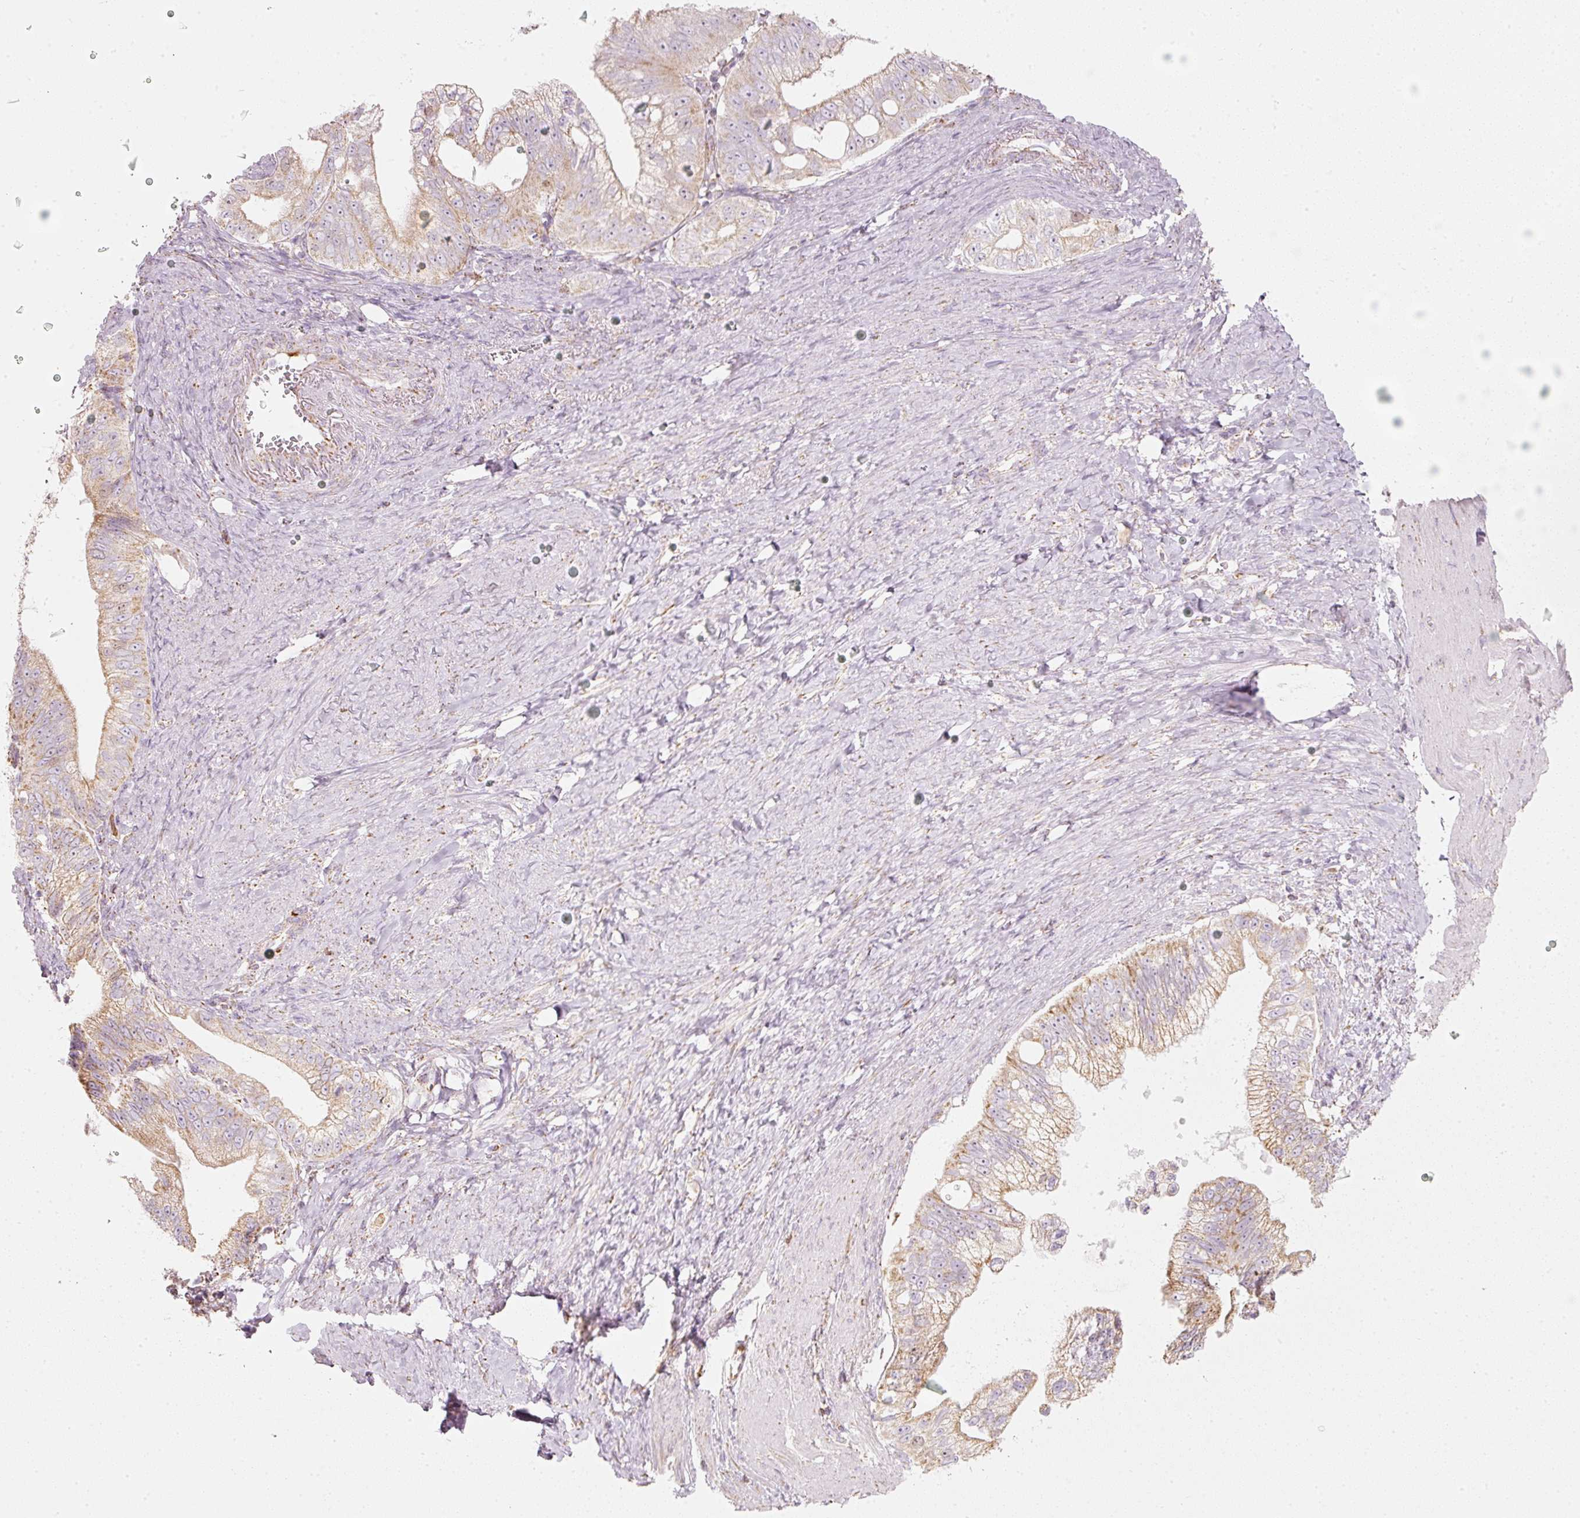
{"staining": {"intensity": "moderate", "quantity": "25%-75%", "location": "cytoplasmic/membranous,nuclear"}, "tissue": "pancreatic cancer", "cell_type": "Tumor cells", "image_type": "cancer", "snomed": [{"axis": "morphology", "description": "Adenocarcinoma, NOS"}, {"axis": "topography", "description": "Pancreas"}], "caption": "Immunohistochemical staining of human pancreatic cancer displays medium levels of moderate cytoplasmic/membranous and nuclear expression in approximately 25%-75% of tumor cells. (DAB IHC with brightfield microscopy, high magnification).", "gene": "DUT", "patient": {"sex": "male", "age": 70}}